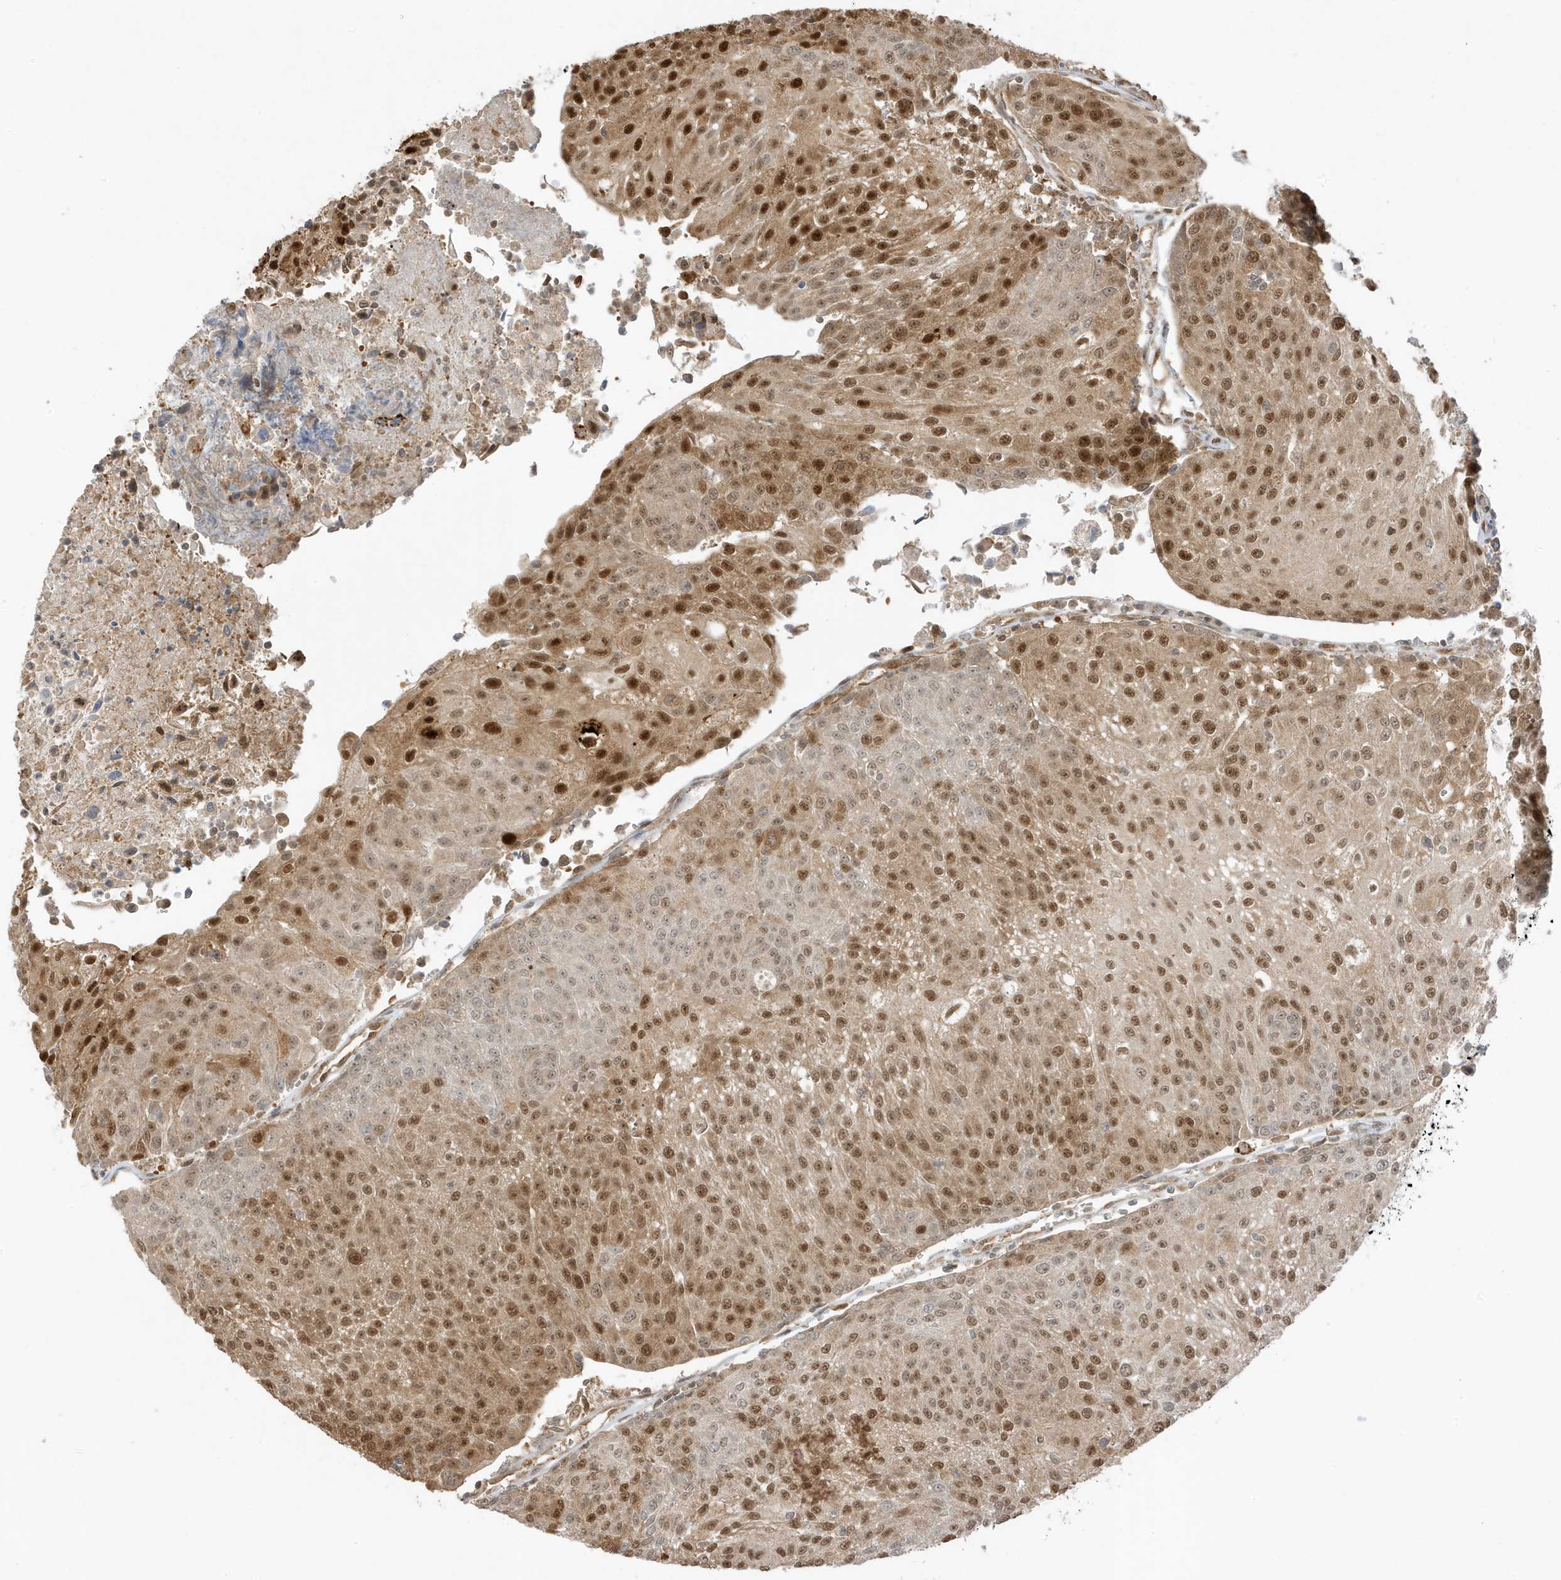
{"staining": {"intensity": "moderate", "quantity": ">75%", "location": "cytoplasmic/membranous,nuclear"}, "tissue": "urothelial cancer", "cell_type": "Tumor cells", "image_type": "cancer", "snomed": [{"axis": "morphology", "description": "Urothelial carcinoma, High grade"}, {"axis": "topography", "description": "Urinary bladder"}], "caption": "Protein staining exhibits moderate cytoplasmic/membranous and nuclear positivity in about >75% of tumor cells in urothelial cancer. The staining was performed using DAB, with brown indicating positive protein expression. Nuclei are stained blue with hematoxylin.", "gene": "ZBTB41", "patient": {"sex": "female", "age": 85}}